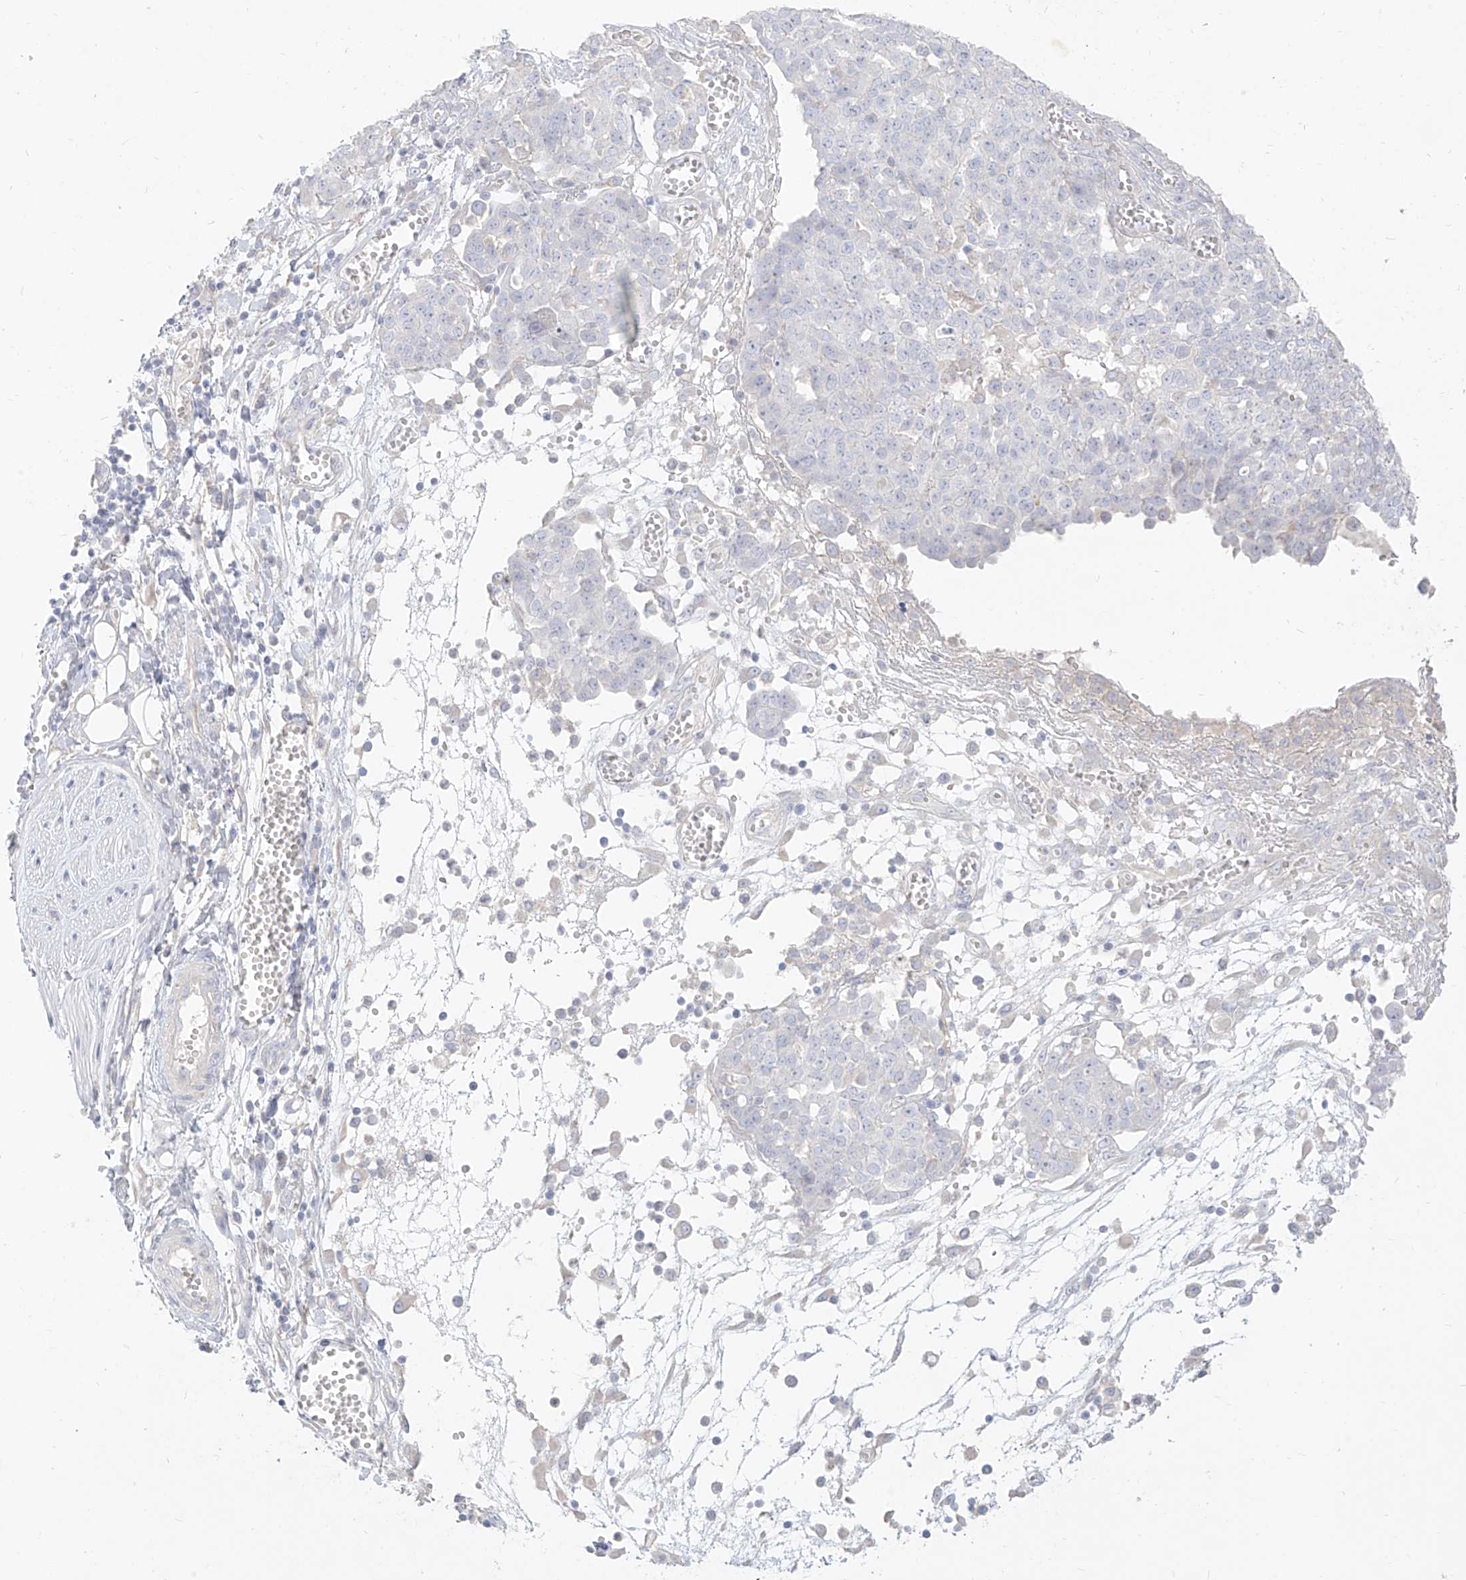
{"staining": {"intensity": "negative", "quantity": "none", "location": "none"}, "tissue": "ovarian cancer", "cell_type": "Tumor cells", "image_type": "cancer", "snomed": [{"axis": "morphology", "description": "Cystadenocarcinoma, serous, NOS"}, {"axis": "topography", "description": "Soft tissue"}, {"axis": "topography", "description": "Ovary"}], "caption": "Tumor cells show no significant protein expression in ovarian cancer.", "gene": "ARHGEF40", "patient": {"sex": "female", "age": 57}}